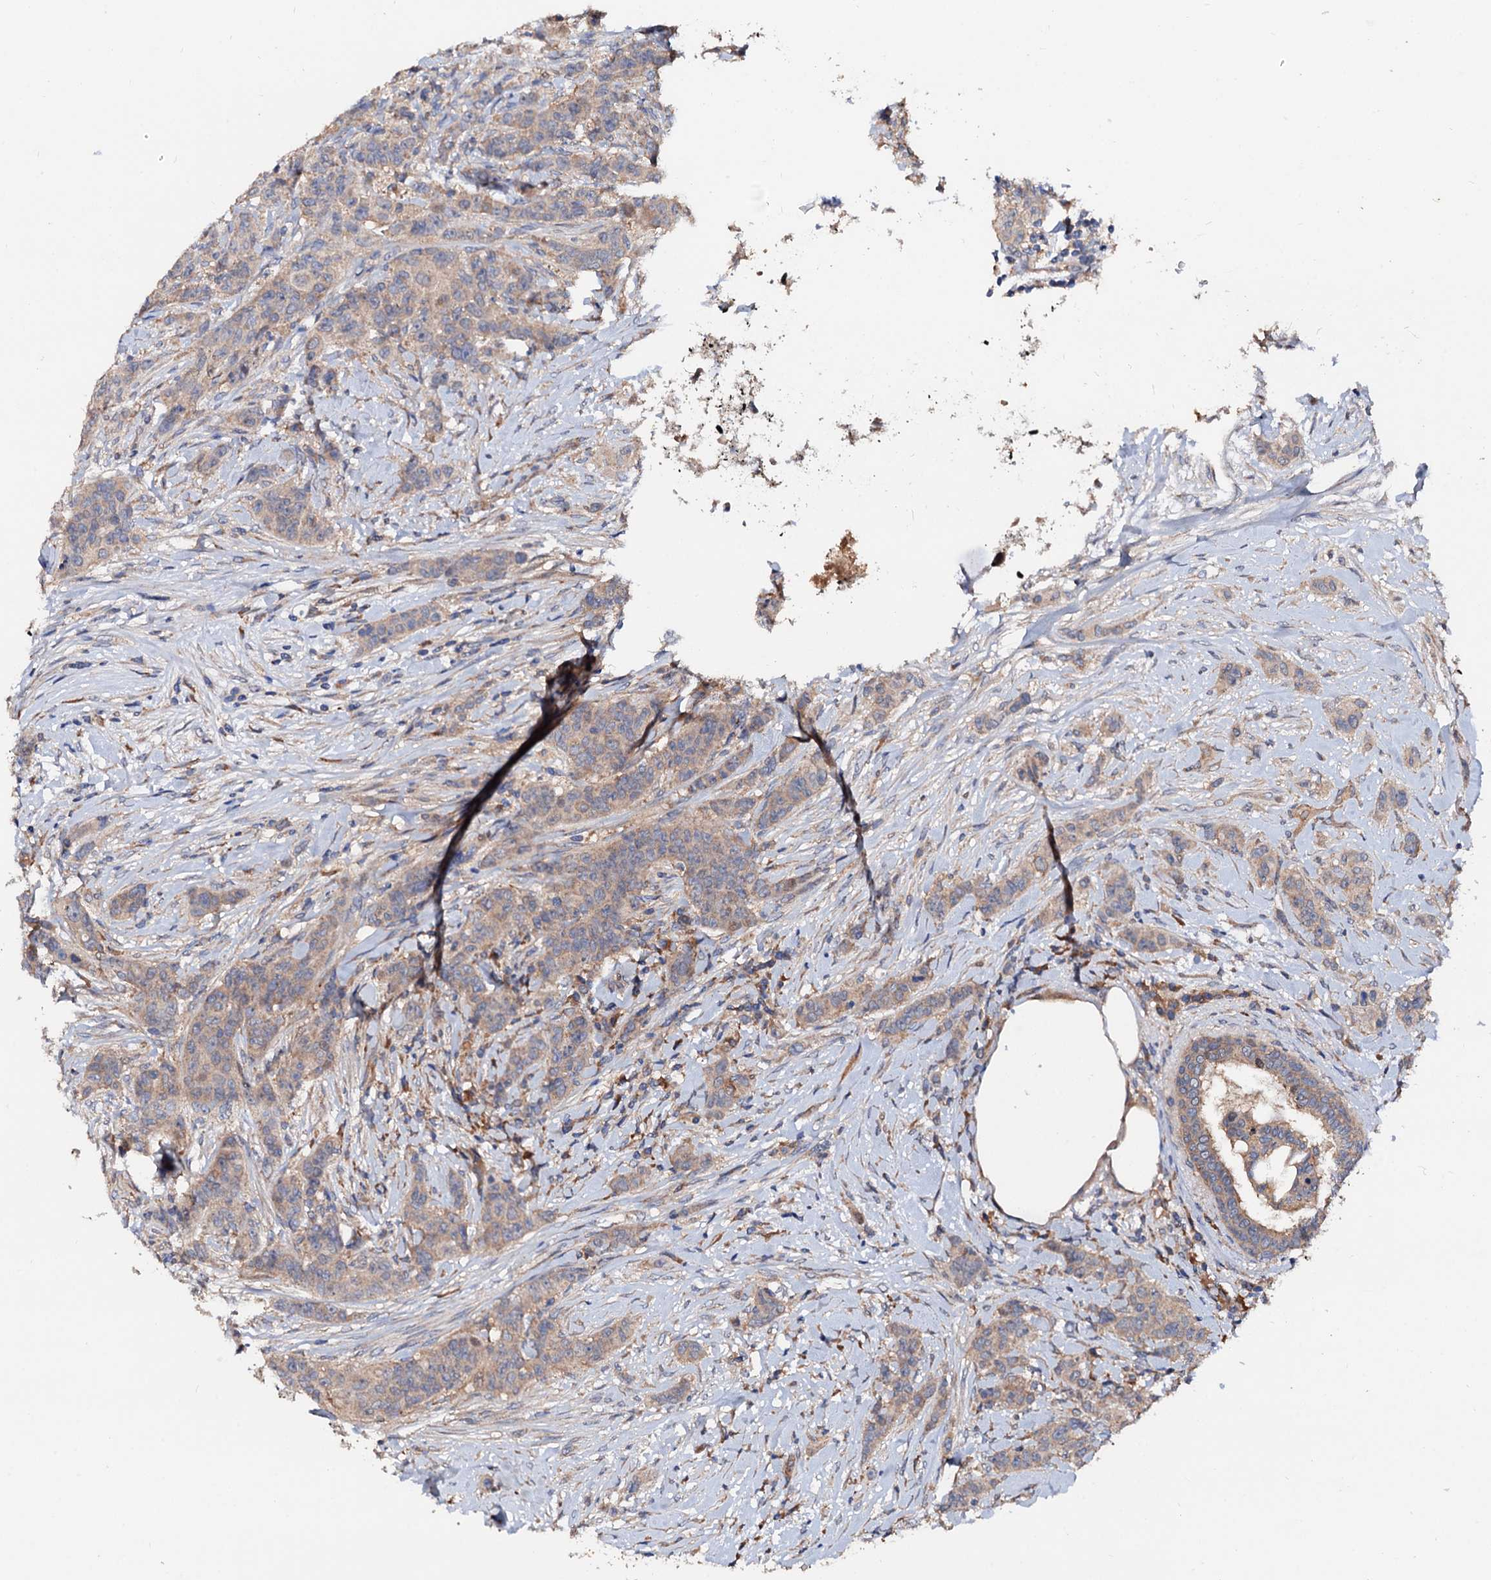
{"staining": {"intensity": "weak", "quantity": ">75%", "location": "cytoplasmic/membranous"}, "tissue": "breast cancer", "cell_type": "Tumor cells", "image_type": "cancer", "snomed": [{"axis": "morphology", "description": "Duct carcinoma"}, {"axis": "topography", "description": "Breast"}], "caption": "Tumor cells demonstrate low levels of weak cytoplasmic/membranous expression in approximately >75% of cells in breast cancer (invasive ductal carcinoma).", "gene": "EXTL1", "patient": {"sex": "female", "age": 40}}